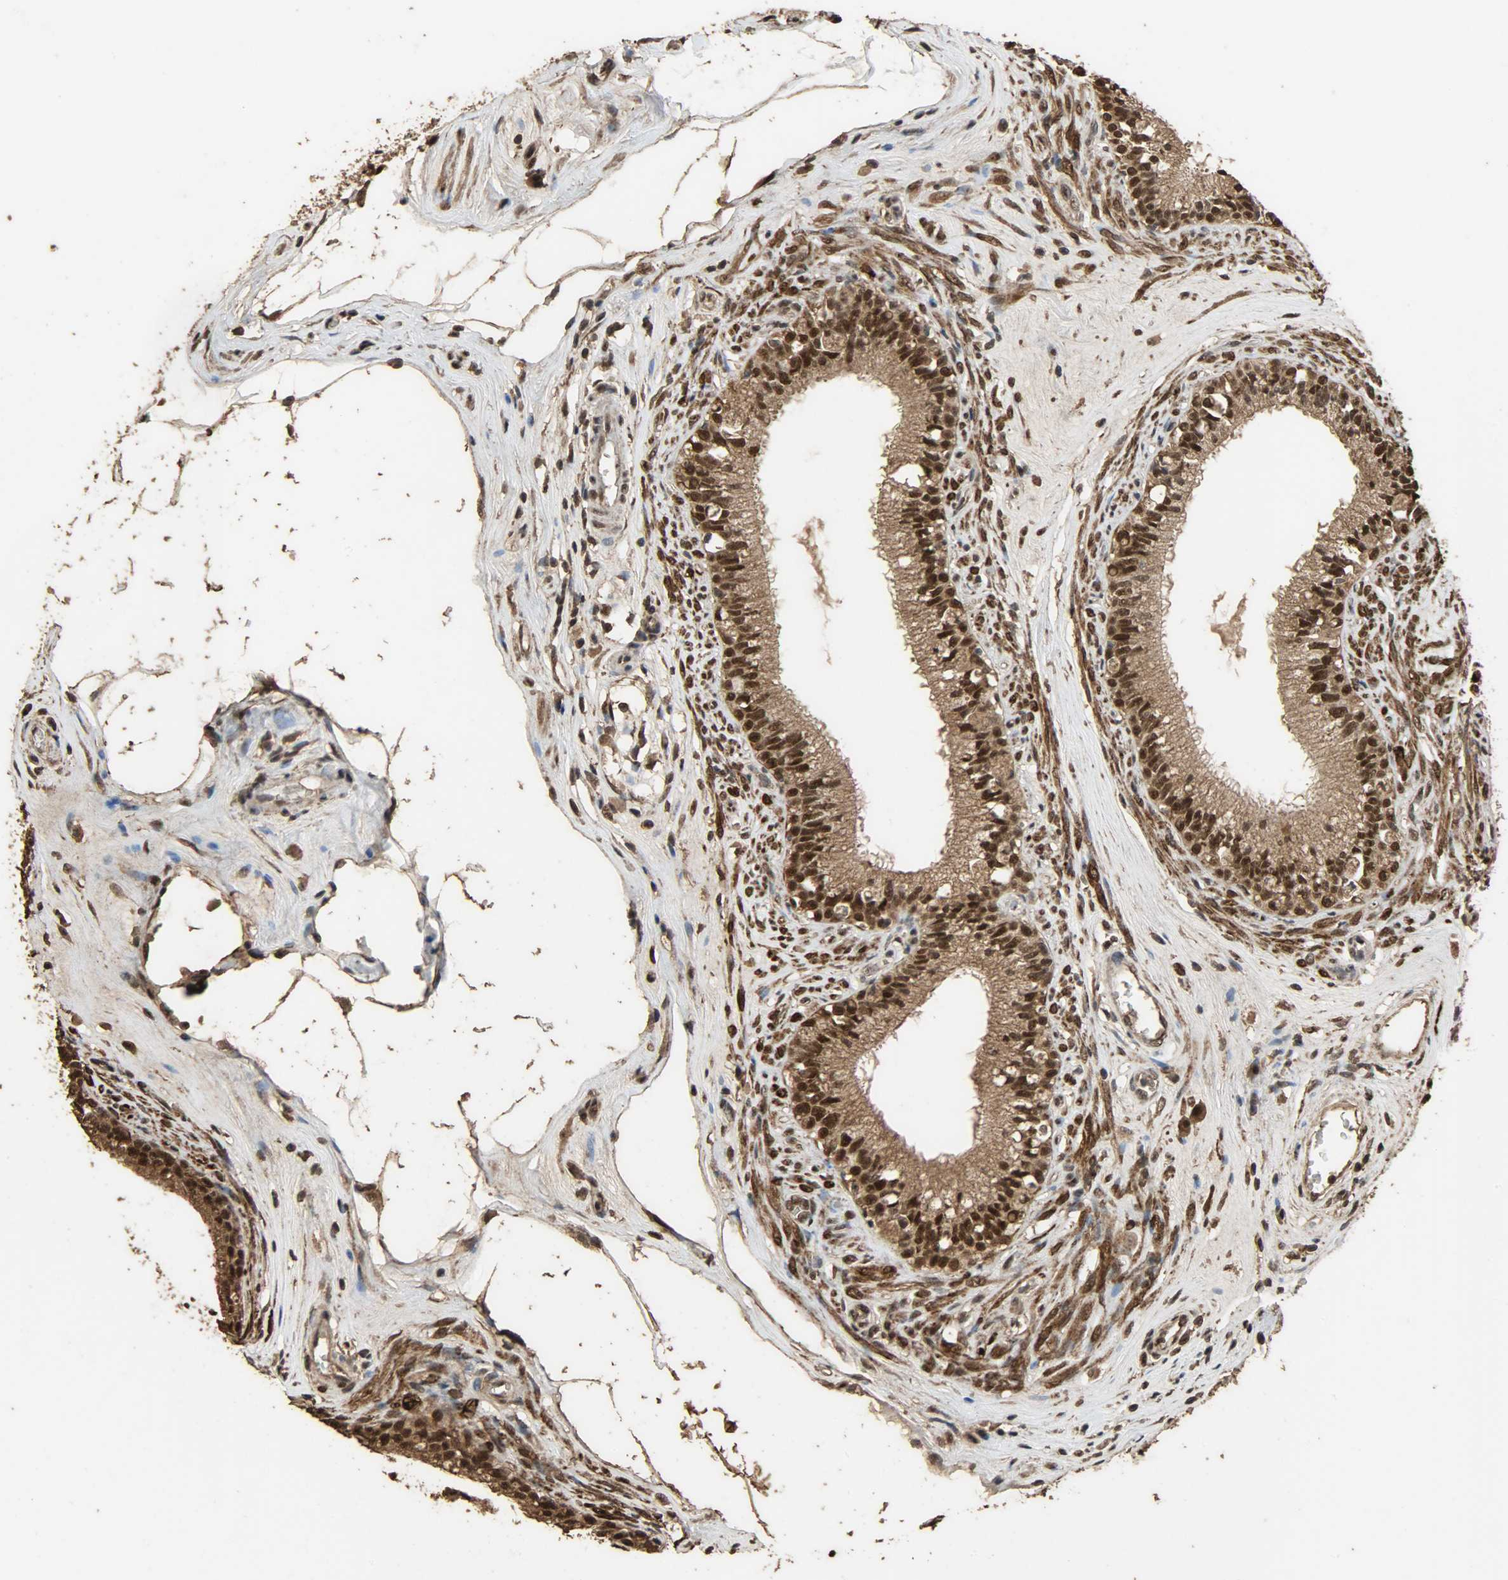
{"staining": {"intensity": "strong", "quantity": ">75%", "location": "cytoplasmic/membranous,nuclear"}, "tissue": "epididymis", "cell_type": "Glandular cells", "image_type": "normal", "snomed": [{"axis": "morphology", "description": "Normal tissue, NOS"}, {"axis": "morphology", "description": "Inflammation, NOS"}, {"axis": "topography", "description": "Epididymis"}], "caption": "This micrograph exhibits immunohistochemistry (IHC) staining of benign epididymis, with high strong cytoplasmic/membranous,nuclear positivity in approximately >75% of glandular cells.", "gene": "CCNT2", "patient": {"sex": "male", "age": 84}}